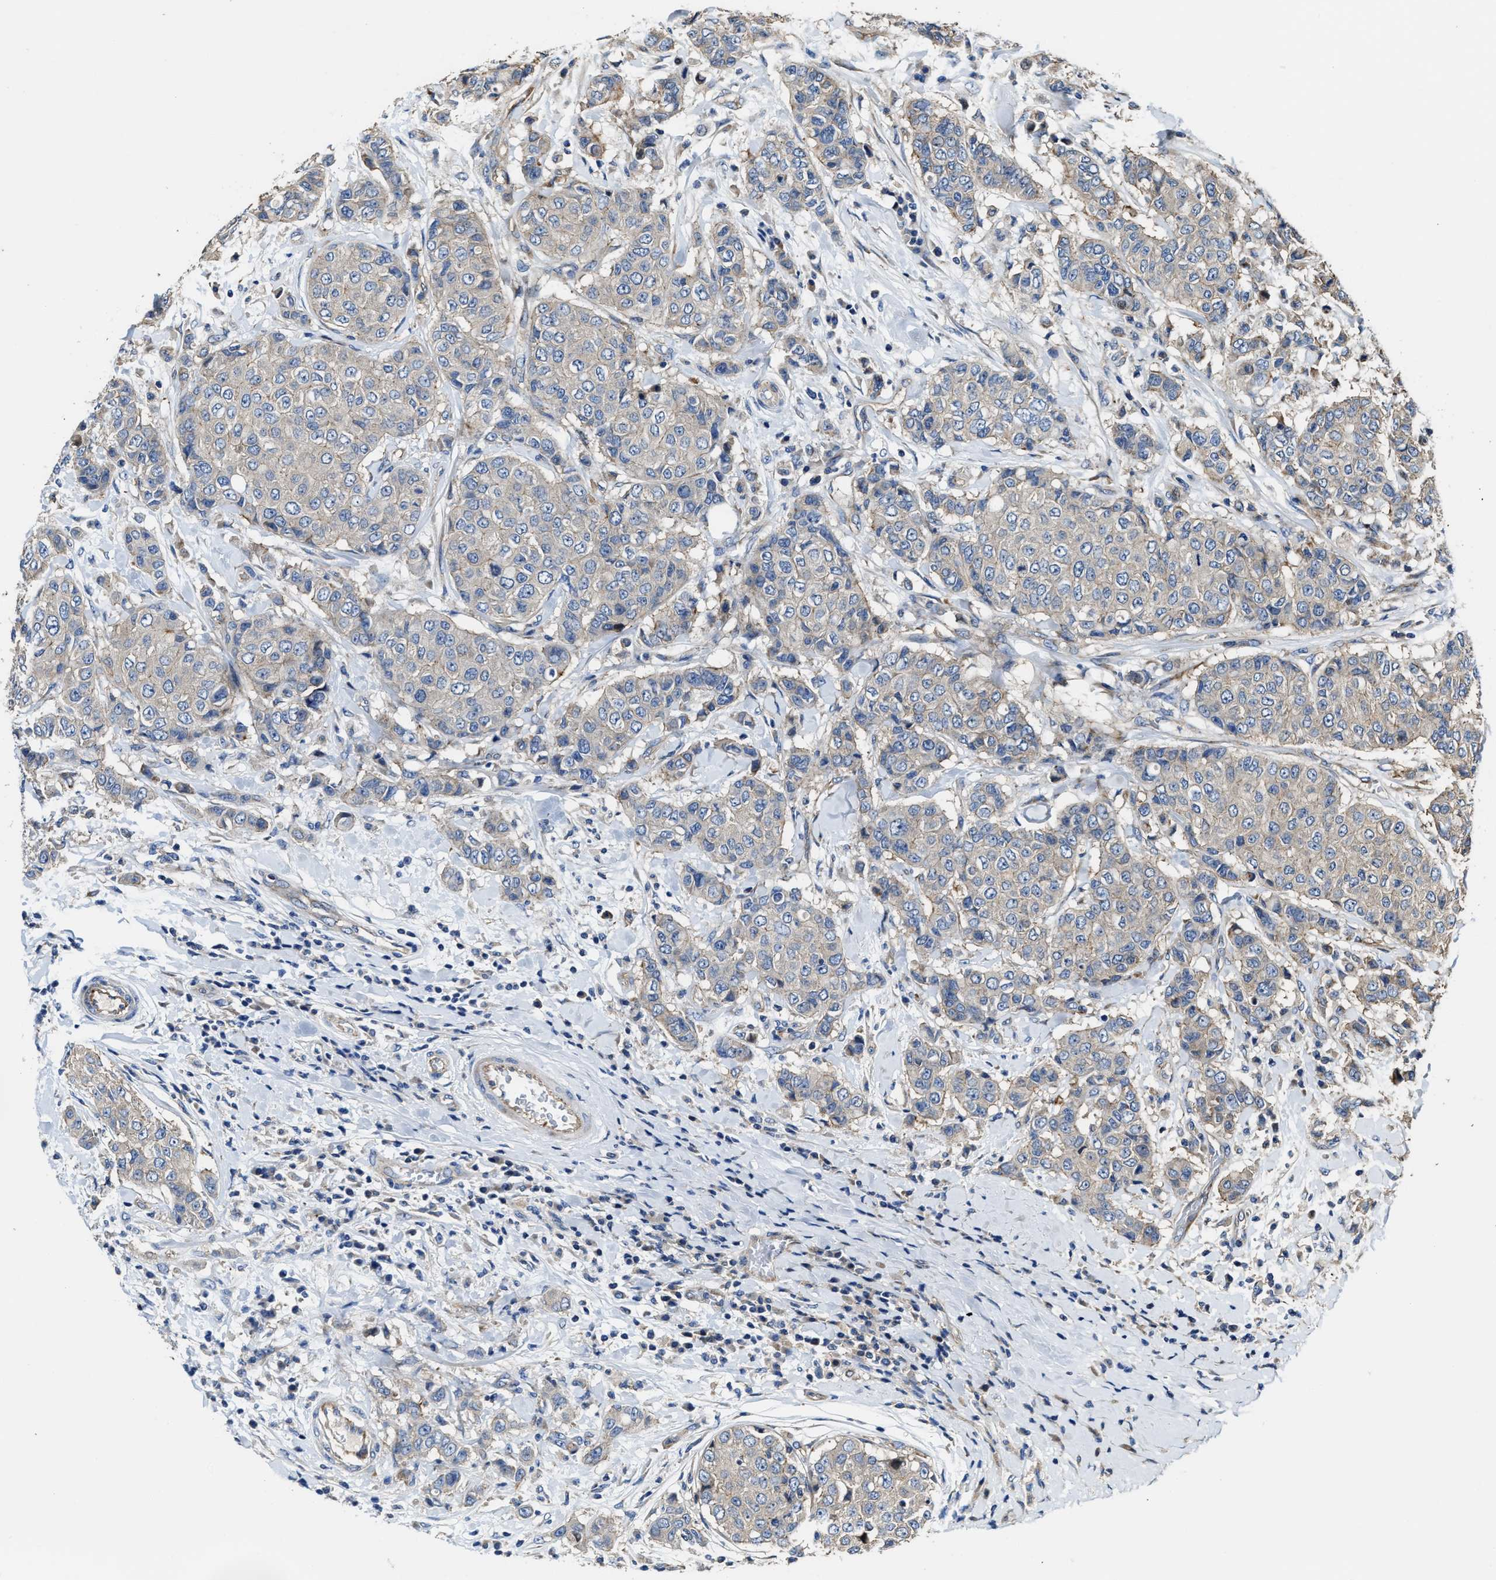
{"staining": {"intensity": "negative", "quantity": "none", "location": "none"}, "tissue": "breast cancer", "cell_type": "Tumor cells", "image_type": "cancer", "snomed": [{"axis": "morphology", "description": "Duct carcinoma"}, {"axis": "topography", "description": "Breast"}], "caption": "Tumor cells show no significant protein staining in breast cancer (invasive ductal carcinoma). (Stains: DAB (3,3'-diaminobenzidine) IHC with hematoxylin counter stain, Microscopy: brightfield microscopy at high magnification).", "gene": "PTAR1", "patient": {"sex": "female", "age": 27}}